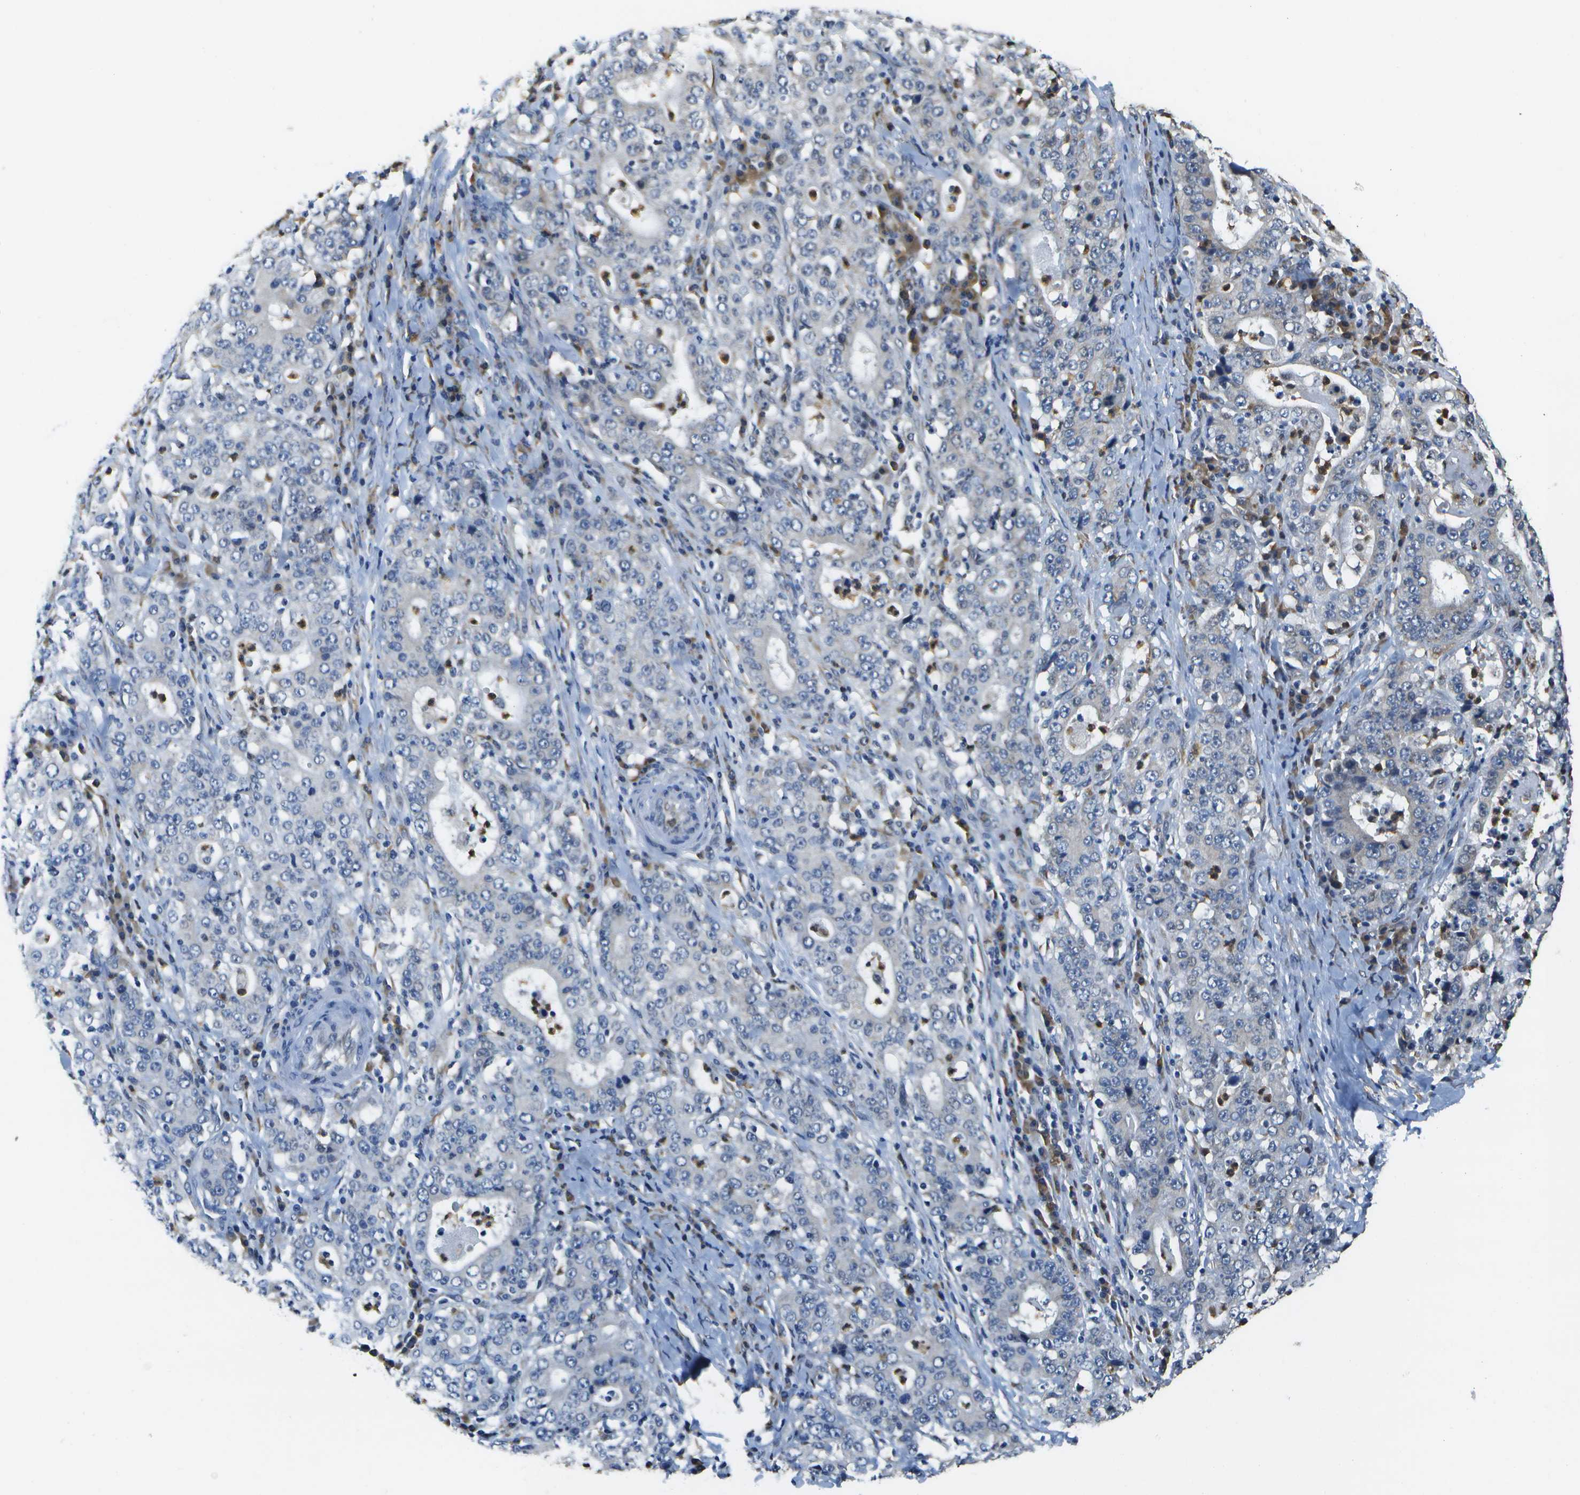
{"staining": {"intensity": "negative", "quantity": "none", "location": "none"}, "tissue": "stomach cancer", "cell_type": "Tumor cells", "image_type": "cancer", "snomed": [{"axis": "morphology", "description": "Normal tissue, NOS"}, {"axis": "morphology", "description": "Adenocarcinoma, NOS"}, {"axis": "topography", "description": "Stomach, upper"}, {"axis": "topography", "description": "Stomach"}], "caption": "Stomach cancer (adenocarcinoma) stained for a protein using immunohistochemistry shows no expression tumor cells.", "gene": "DSE", "patient": {"sex": "male", "age": 59}}